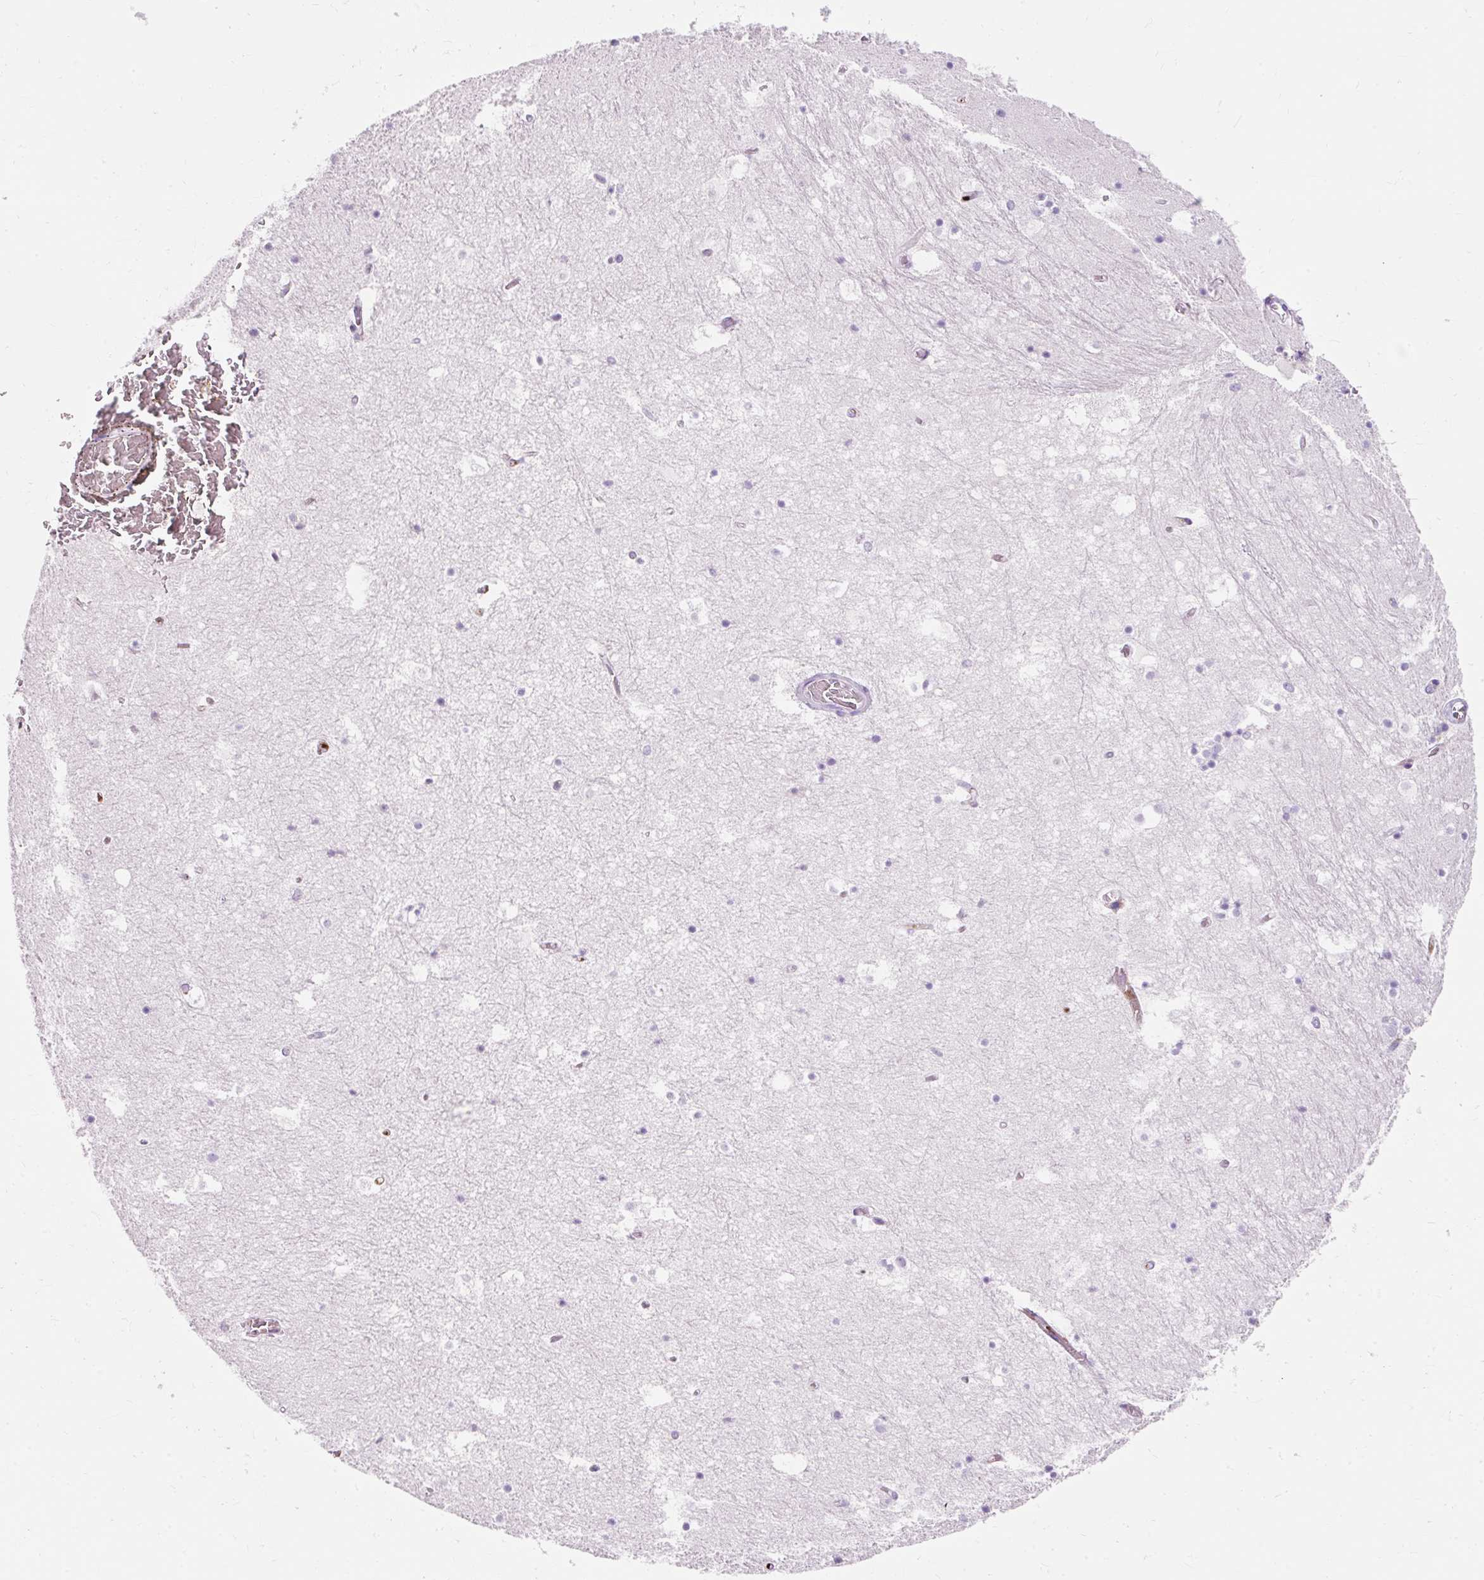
{"staining": {"intensity": "negative", "quantity": "none", "location": "none"}, "tissue": "hippocampus", "cell_type": "Glial cells", "image_type": "normal", "snomed": [{"axis": "morphology", "description": "Normal tissue, NOS"}, {"axis": "topography", "description": "Hippocampus"}], "caption": "DAB (3,3'-diaminobenzidine) immunohistochemical staining of unremarkable hippocampus exhibits no significant staining in glial cells.", "gene": "APOC2", "patient": {"sex": "female", "age": 52}}